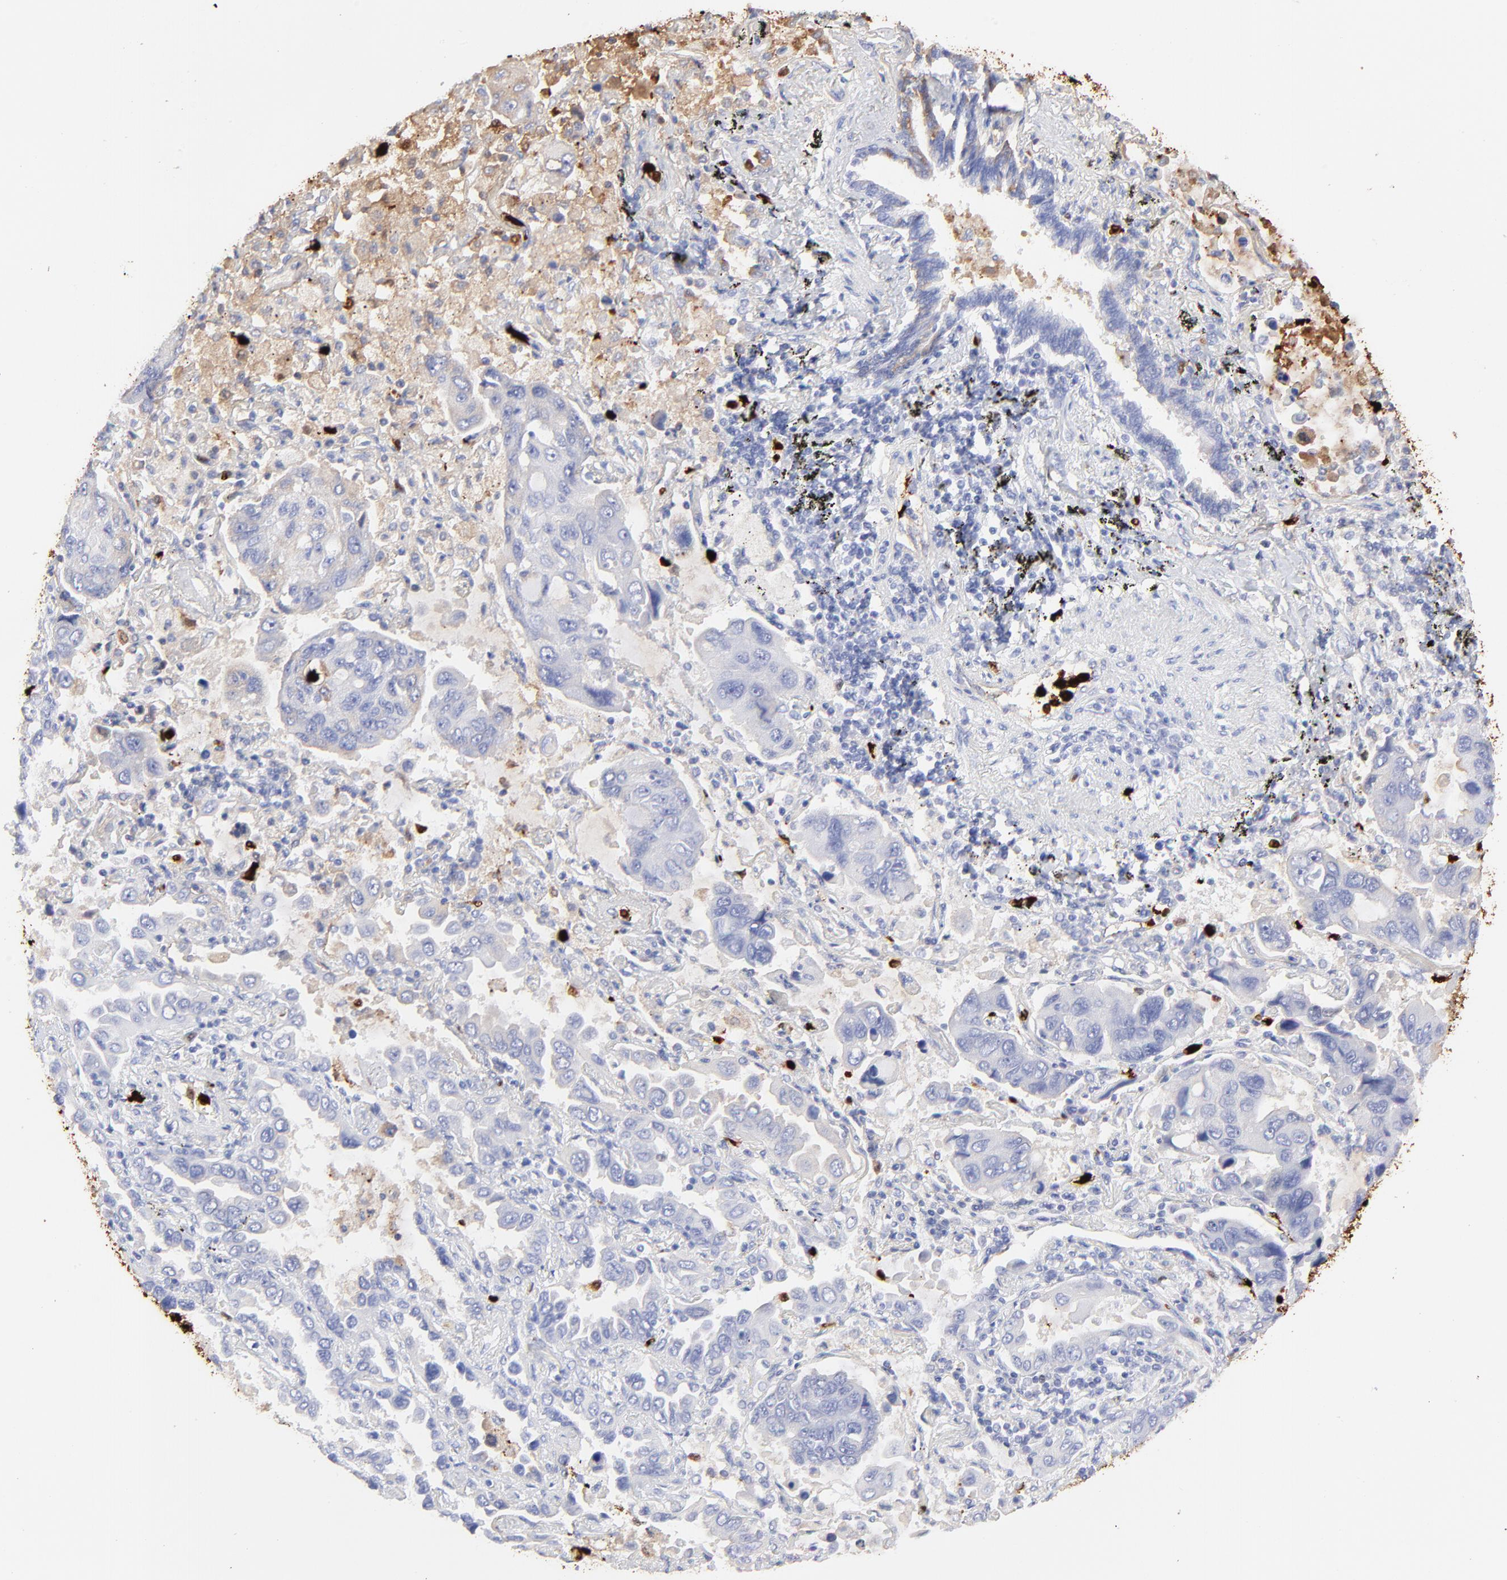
{"staining": {"intensity": "negative", "quantity": "none", "location": "none"}, "tissue": "lung cancer", "cell_type": "Tumor cells", "image_type": "cancer", "snomed": [{"axis": "morphology", "description": "Adenocarcinoma, NOS"}, {"axis": "topography", "description": "Lung"}], "caption": "High power microscopy histopathology image of an IHC micrograph of adenocarcinoma (lung), revealing no significant staining in tumor cells.", "gene": "S100A12", "patient": {"sex": "male", "age": 64}}